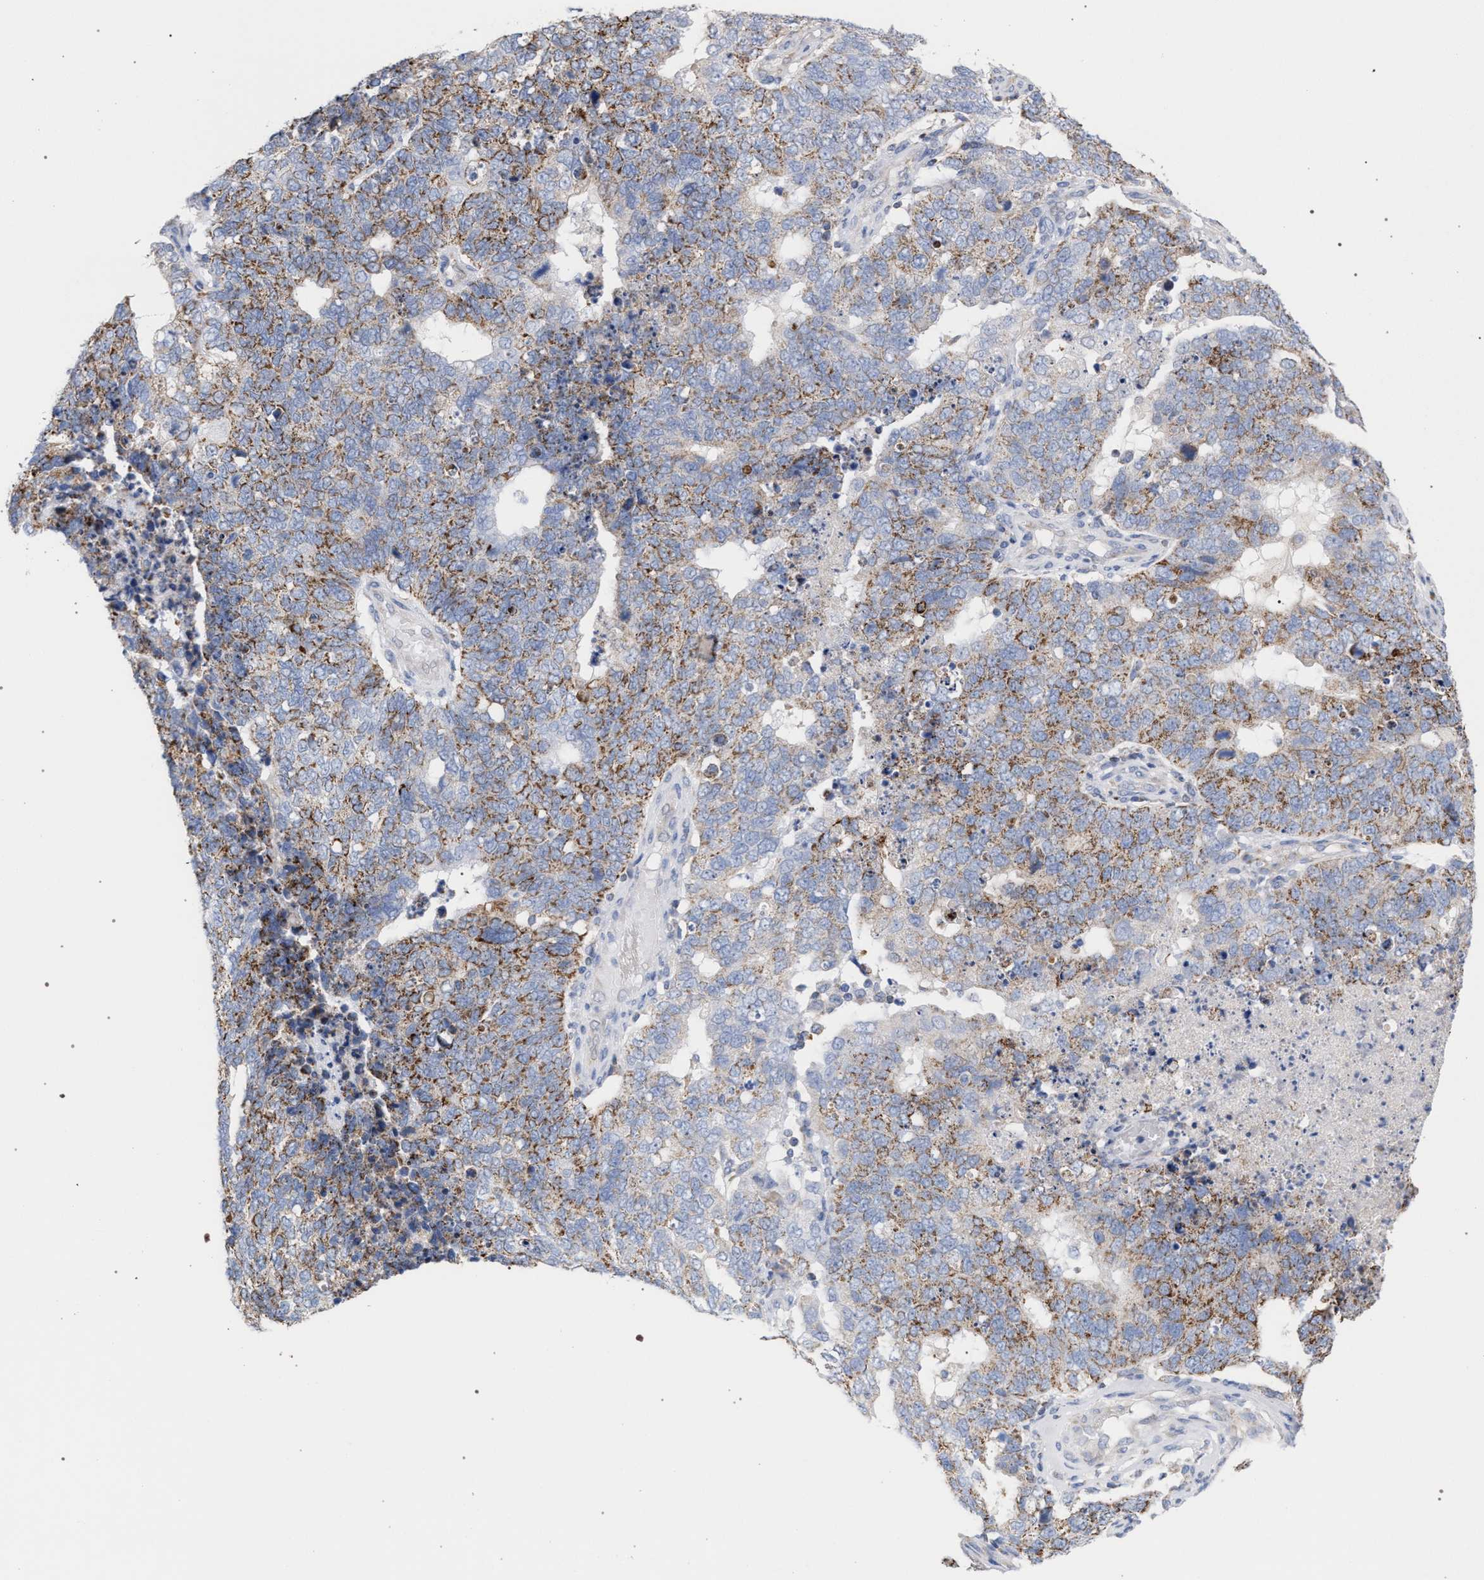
{"staining": {"intensity": "moderate", "quantity": ">75%", "location": "cytoplasmic/membranous"}, "tissue": "cervical cancer", "cell_type": "Tumor cells", "image_type": "cancer", "snomed": [{"axis": "morphology", "description": "Squamous cell carcinoma, NOS"}, {"axis": "topography", "description": "Cervix"}], "caption": "A high-resolution photomicrograph shows IHC staining of cervical cancer, which exhibits moderate cytoplasmic/membranous positivity in about >75% of tumor cells.", "gene": "ECI2", "patient": {"sex": "female", "age": 63}}